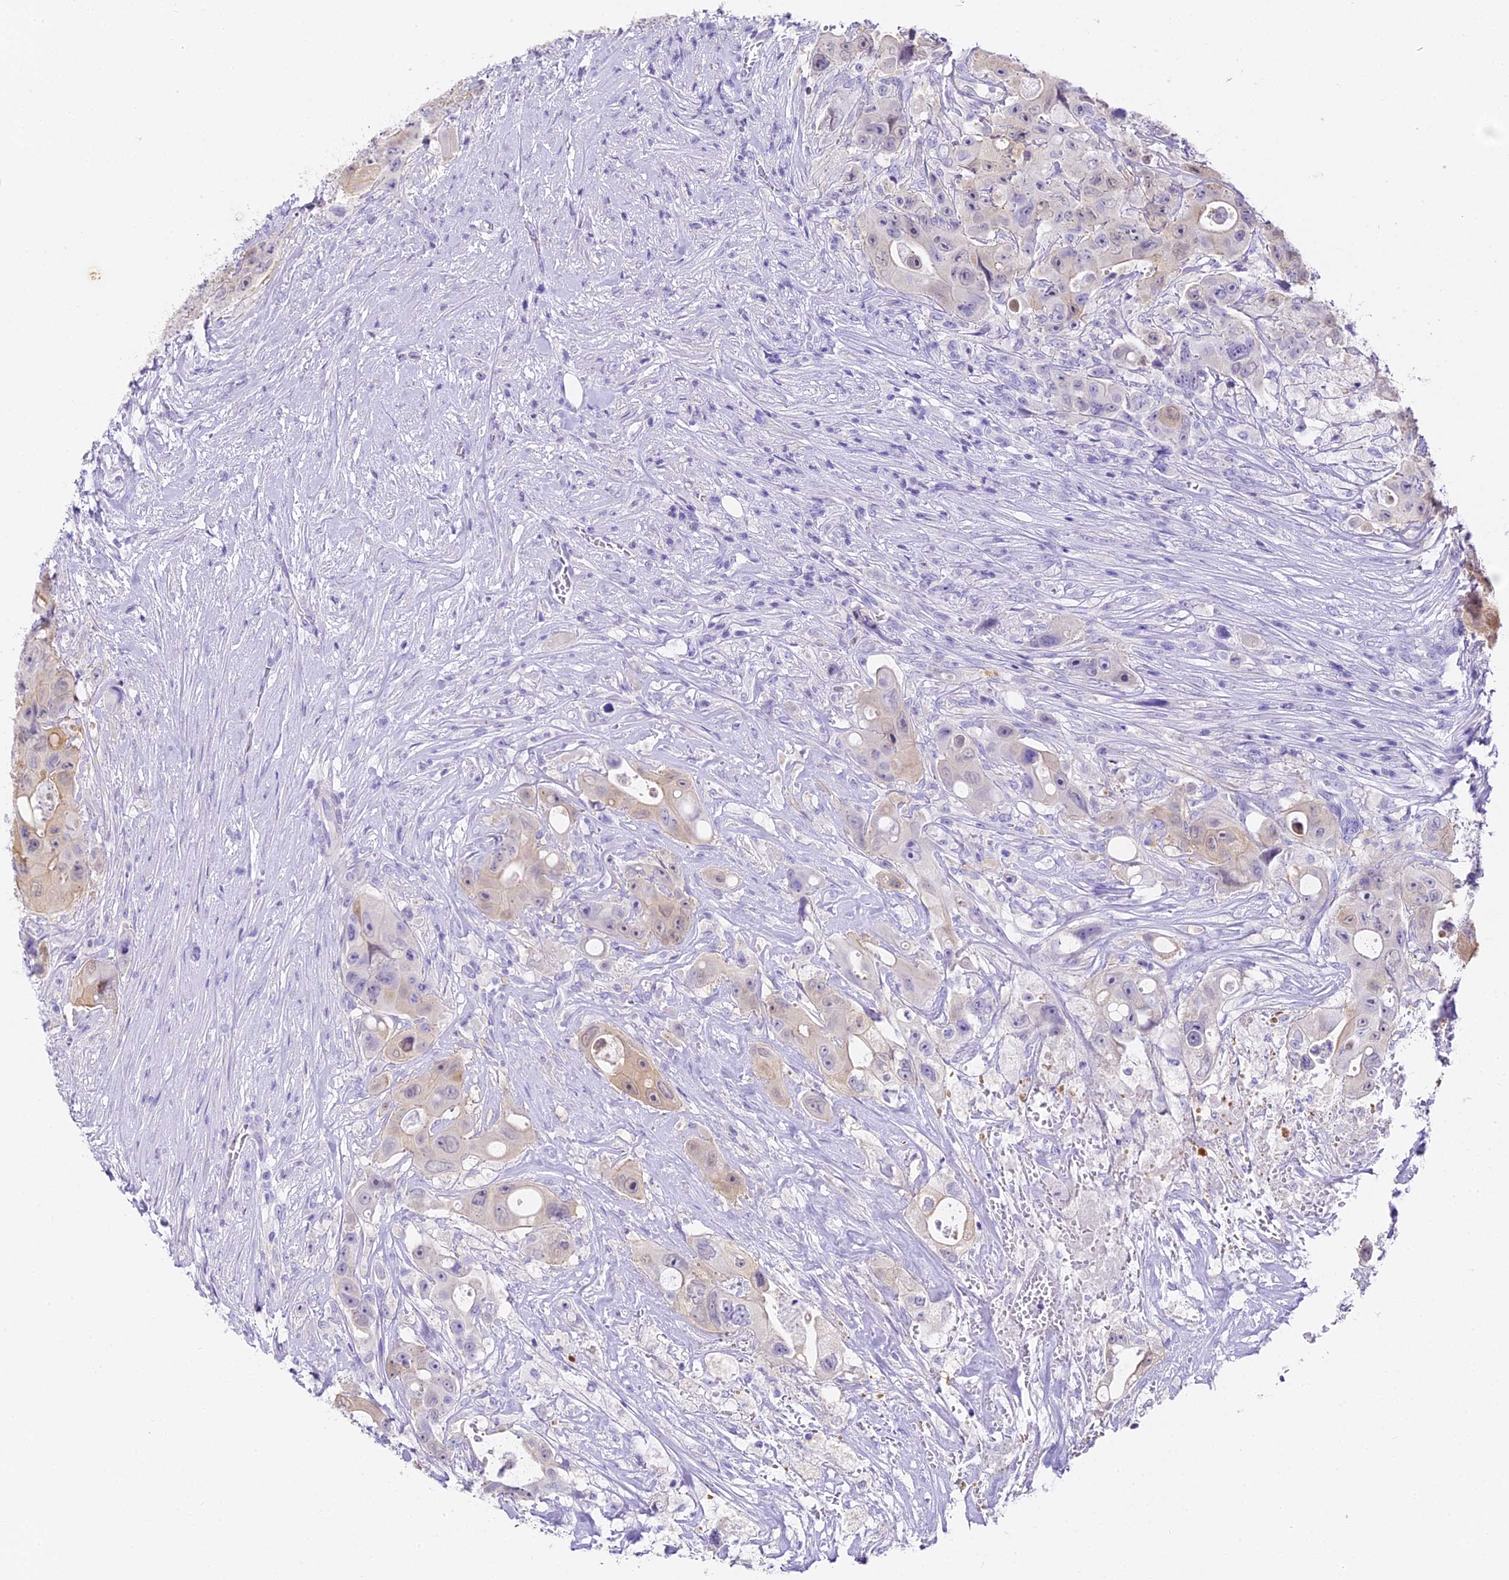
{"staining": {"intensity": "weak", "quantity": "<25%", "location": "cytoplasmic/membranous"}, "tissue": "colorectal cancer", "cell_type": "Tumor cells", "image_type": "cancer", "snomed": [{"axis": "morphology", "description": "Adenocarcinoma, NOS"}, {"axis": "topography", "description": "Colon"}], "caption": "Human colorectal cancer (adenocarcinoma) stained for a protein using immunohistochemistry (IHC) reveals no positivity in tumor cells.", "gene": "ABHD14A-ACY1", "patient": {"sex": "female", "age": 46}}